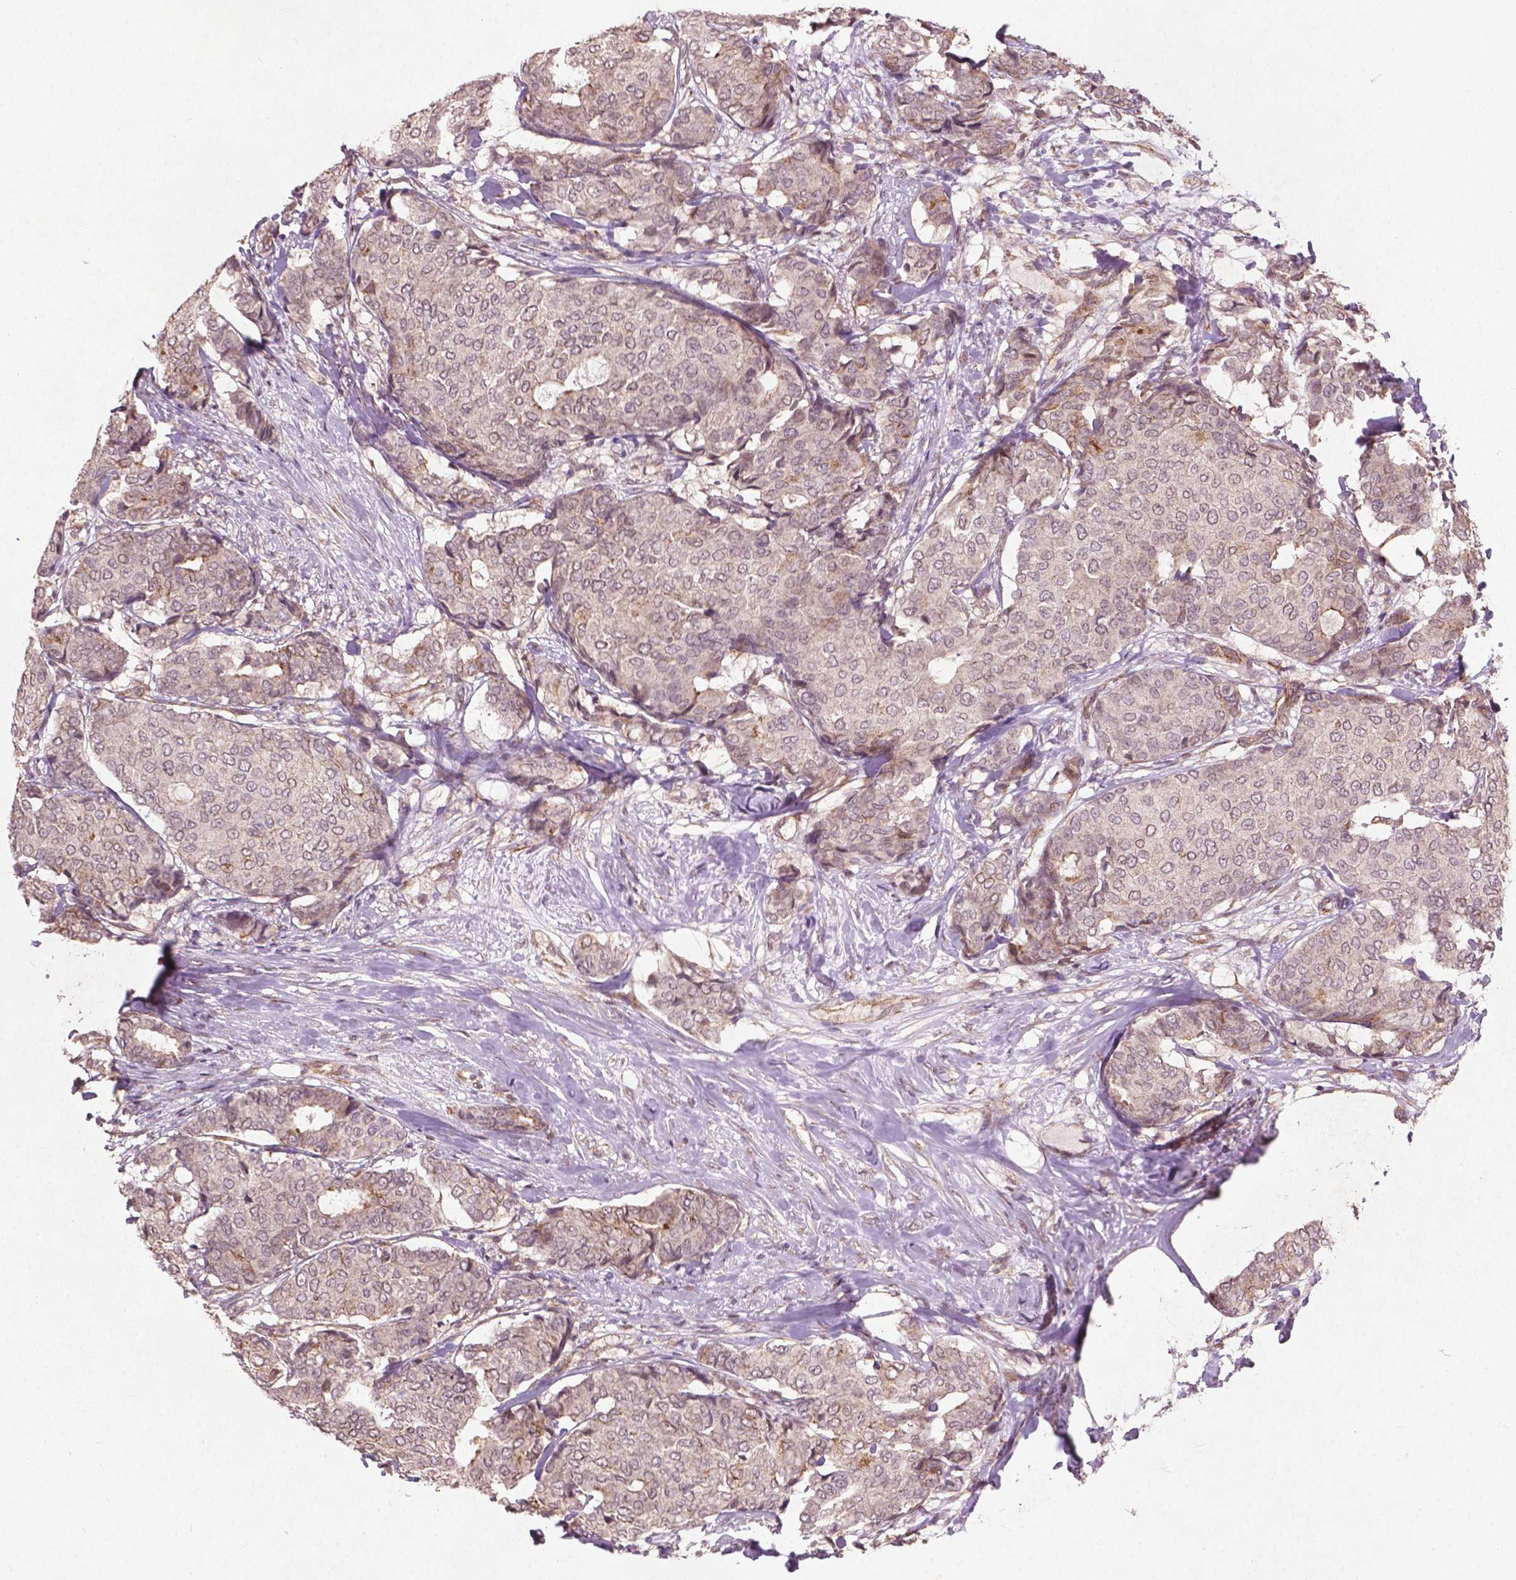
{"staining": {"intensity": "moderate", "quantity": "<25%", "location": "cytoplasmic/membranous"}, "tissue": "breast cancer", "cell_type": "Tumor cells", "image_type": "cancer", "snomed": [{"axis": "morphology", "description": "Duct carcinoma"}, {"axis": "topography", "description": "Breast"}], "caption": "There is low levels of moderate cytoplasmic/membranous positivity in tumor cells of breast cancer, as demonstrated by immunohistochemical staining (brown color).", "gene": "SMAD2", "patient": {"sex": "female", "age": 75}}